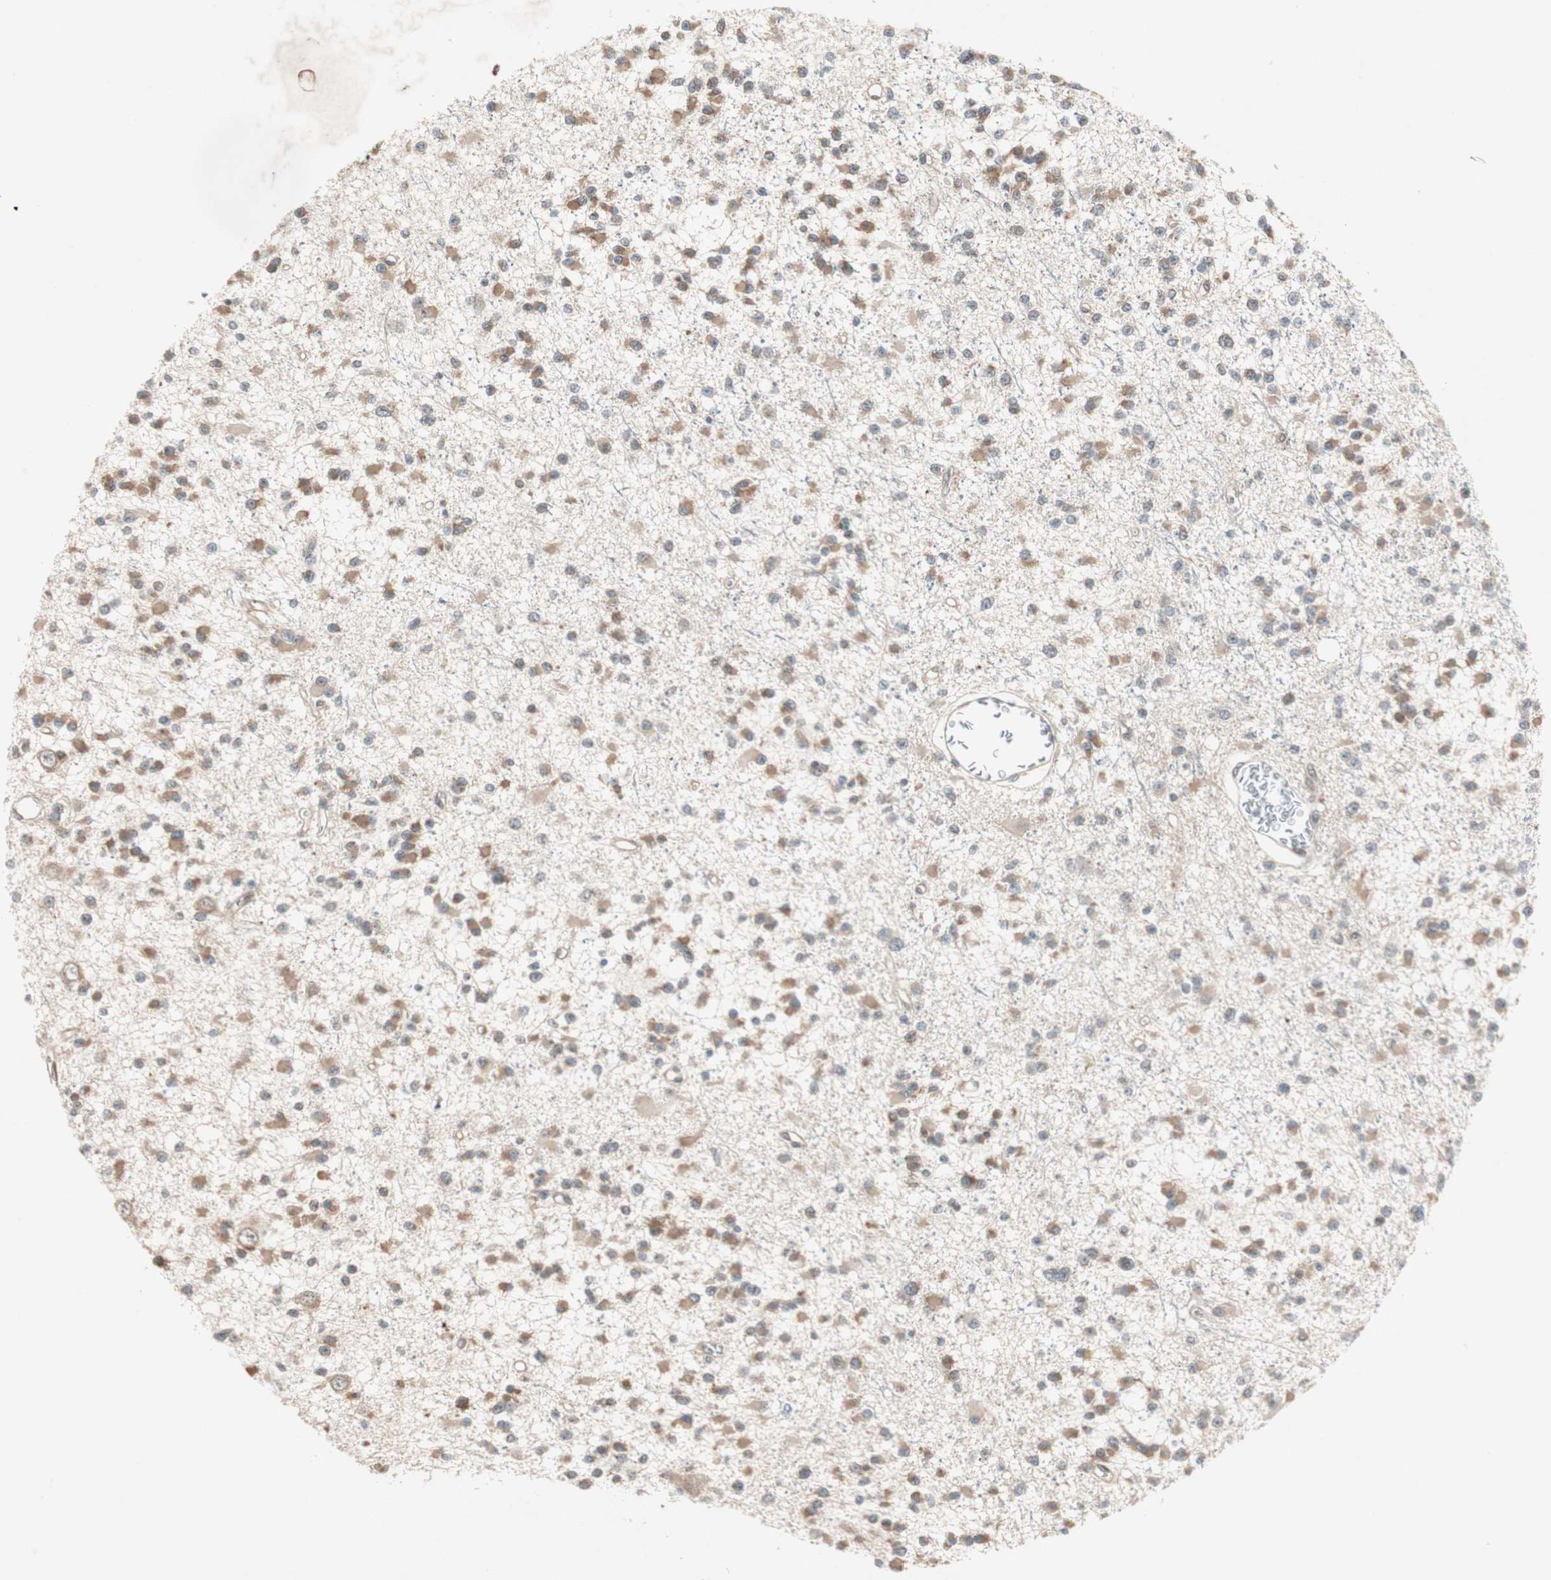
{"staining": {"intensity": "weak", "quantity": ">75%", "location": "cytoplasmic/membranous"}, "tissue": "glioma", "cell_type": "Tumor cells", "image_type": "cancer", "snomed": [{"axis": "morphology", "description": "Glioma, malignant, Low grade"}, {"axis": "topography", "description": "Brain"}], "caption": "Immunohistochemical staining of human low-grade glioma (malignant) demonstrates low levels of weak cytoplasmic/membranous protein positivity in approximately >75% of tumor cells. (DAB IHC with brightfield microscopy, high magnification).", "gene": "PGBD1", "patient": {"sex": "female", "age": 22}}